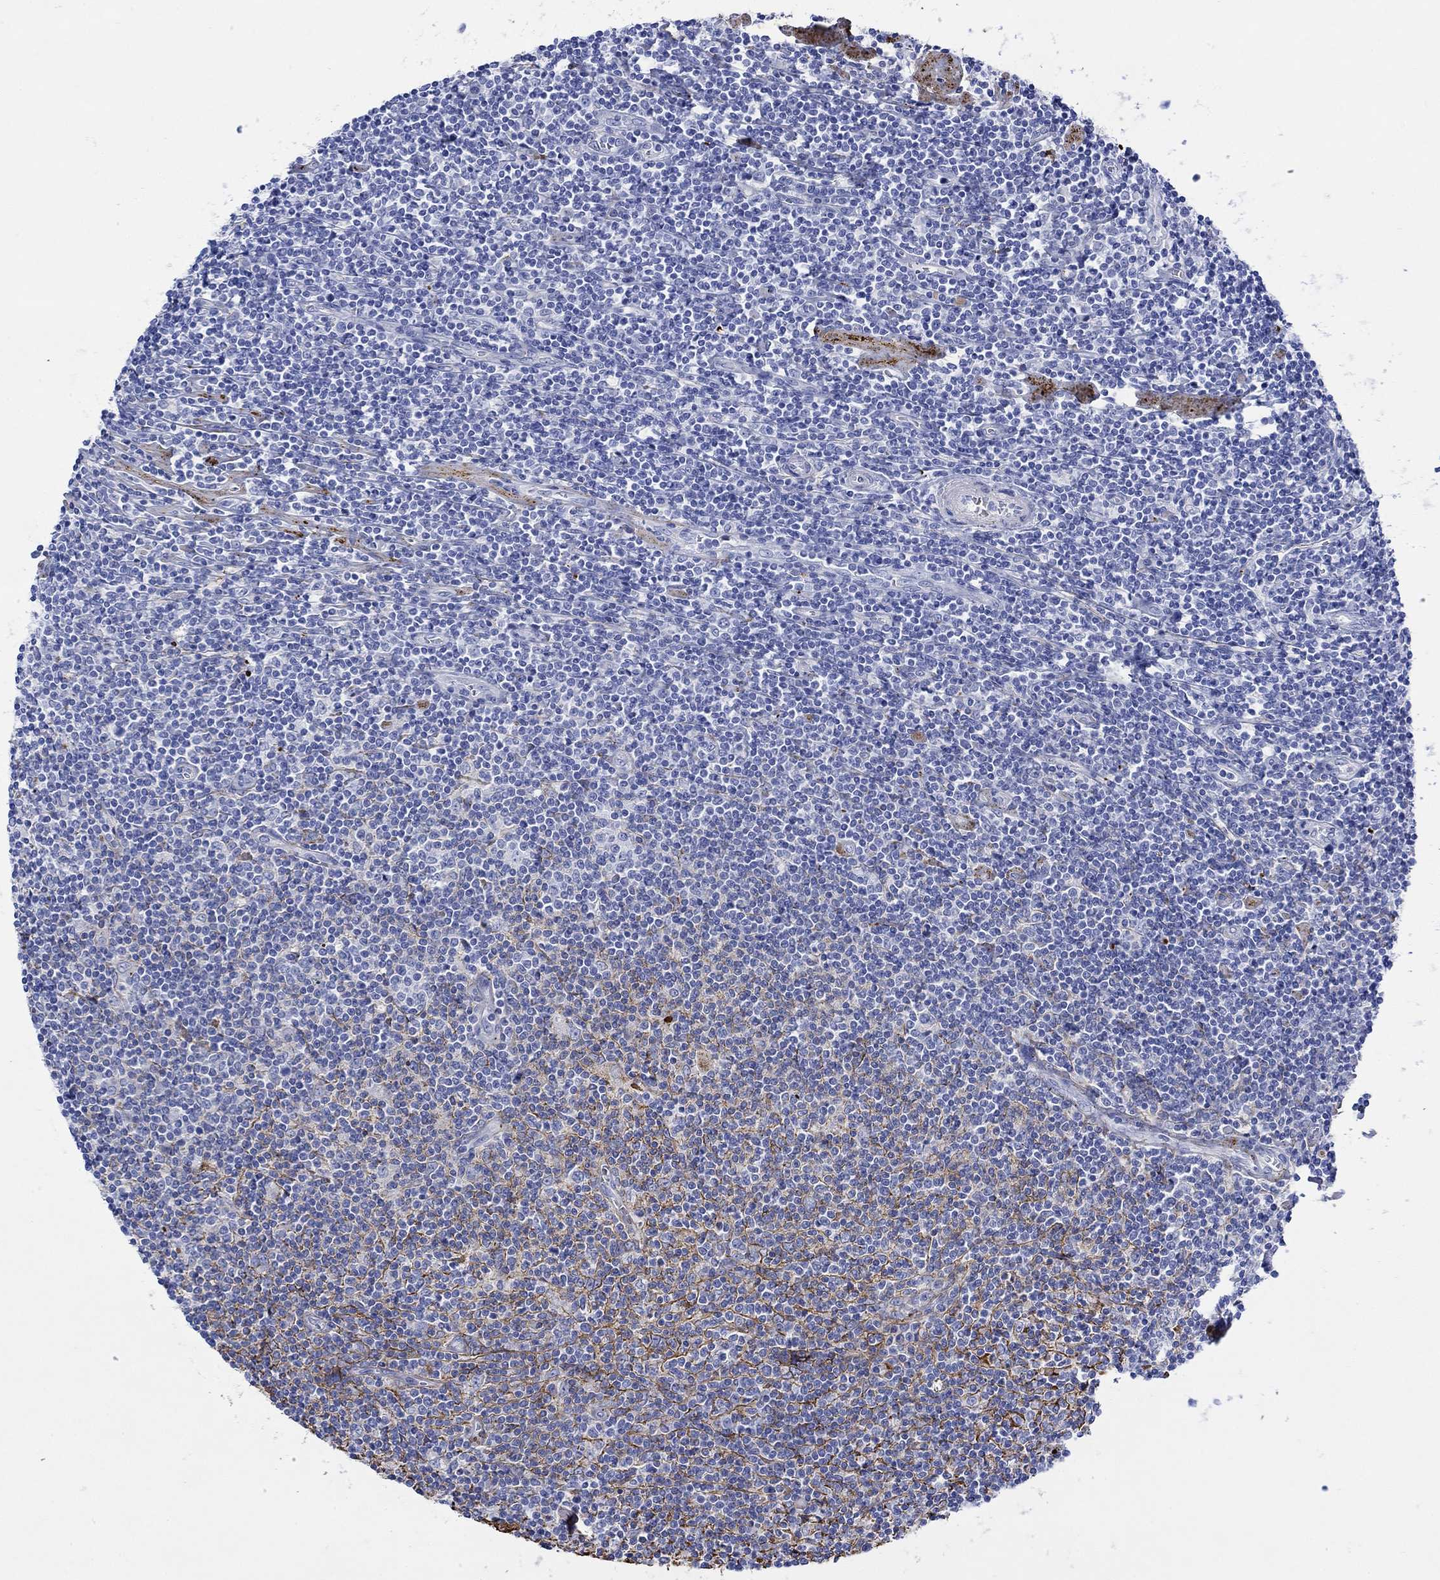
{"staining": {"intensity": "negative", "quantity": "none", "location": "none"}, "tissue": "lymphoma", "cell_type": "Tumor cells", "image_type": "cancer", "snomed": [{"axis": "morphology", "description": "Hodgkin's disease, NOS"}, {"axis": "topography", "description": "Lymph node"}], "caption": "High magnification brightfield microscopy of lymphoma stained with DAB (3,3'-diaminobenzidine) (brown) and counterstained with hematoxylin (blue): tumor cells show no significant positivity. (DAB (3,3'-diaminobenzidine) immunohistochemistry (IHC) visualized using brightfield microscopy, high magnification).", "gene": "ANKMY1", "patient": {"sex": "male", "age": 40}}